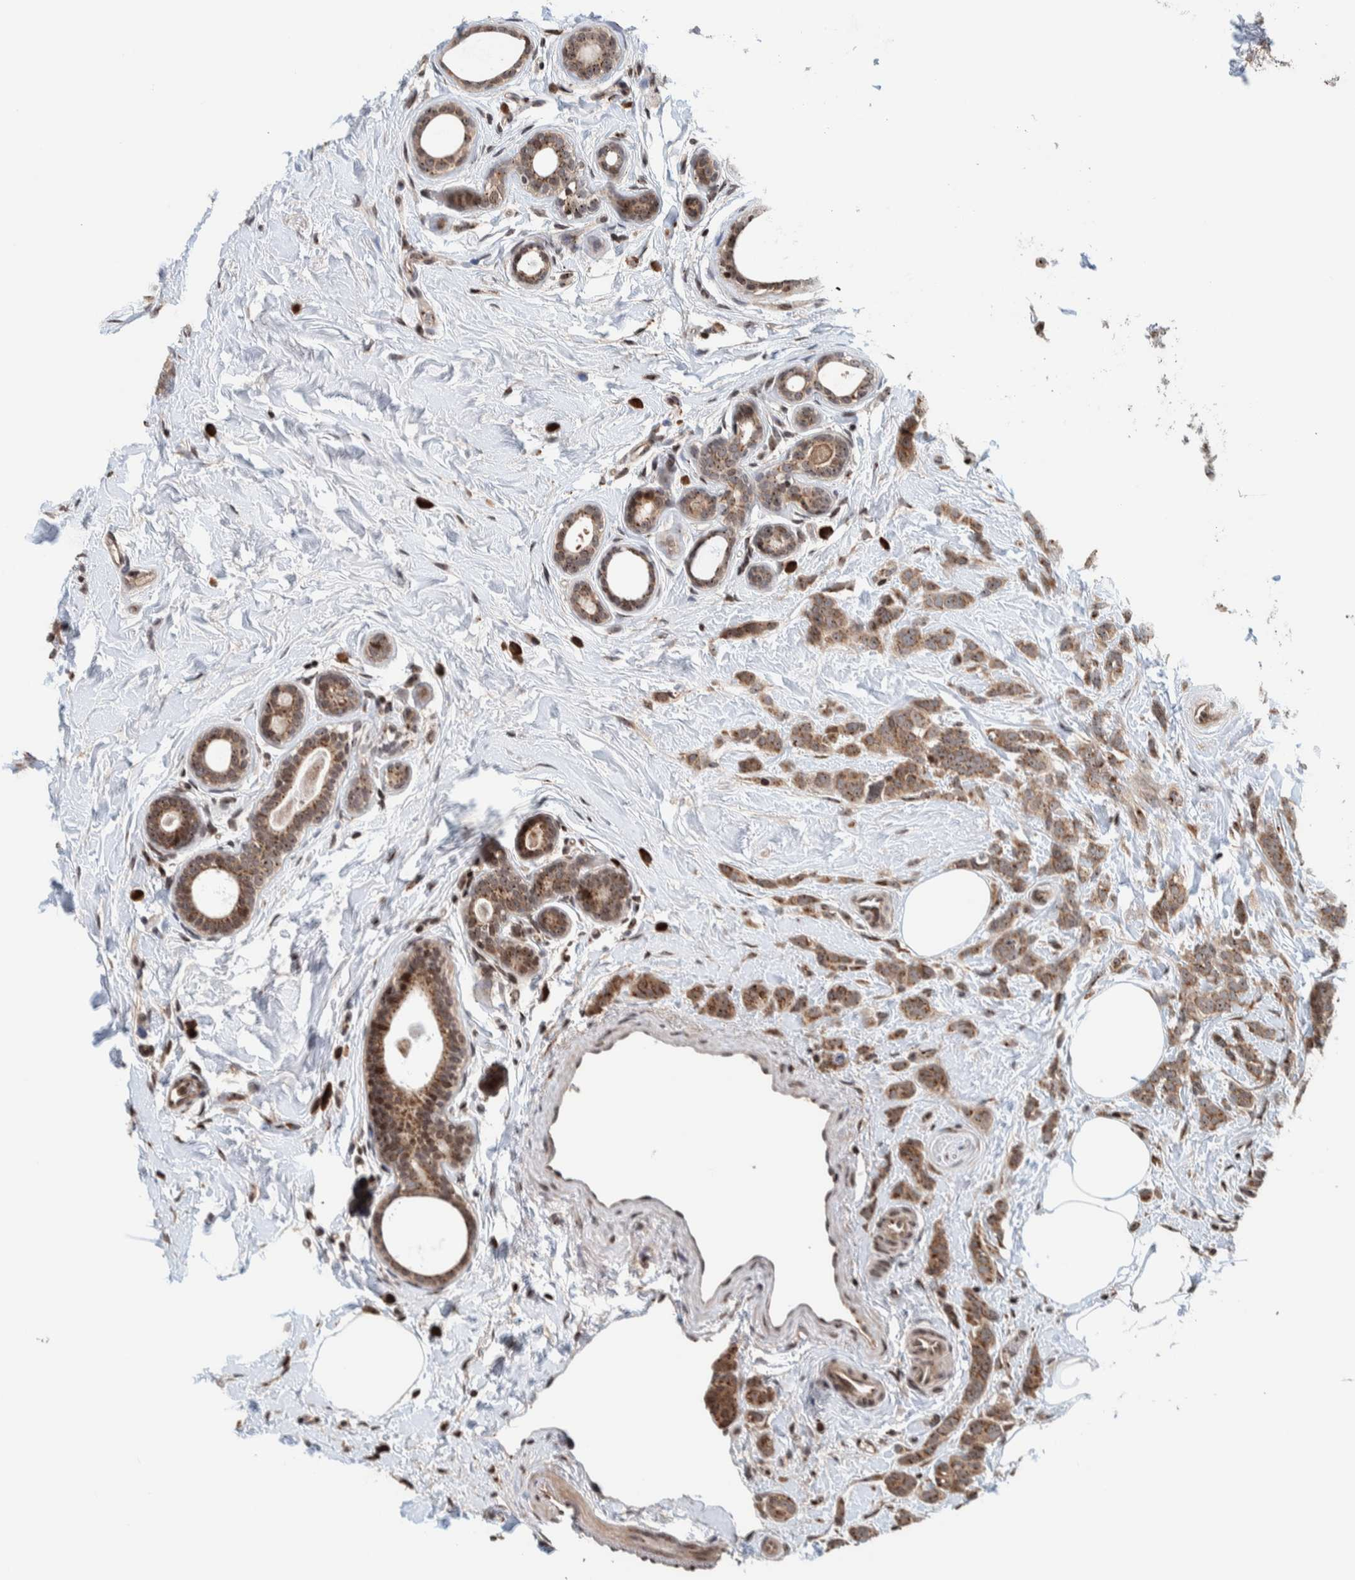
{"staining": {"intensity": "weak", "quantity": ">75%", "location": "cytoplasmic/membranous,nuclear"}, "tissue": "breast cancer", "cell_type": "Tumor cells", "image_type": "cancer", "snomed": [{"axis": "morphology", "description": "Lobular carcinoma, in situ"}, {"axis": "morphology", "description": "Lobular carcinoma"}, {"axis": "topography", "description": "Breast"}], "caption": "IHC (DAB) staining of human breast lobular carcinoma demonstrates weak cytoplasmic/membranous and nuclear protein expression in approximately >75% of tumor cells.", "gene": "CCDC182", "patient": {"sex": "female", "age": 41}}